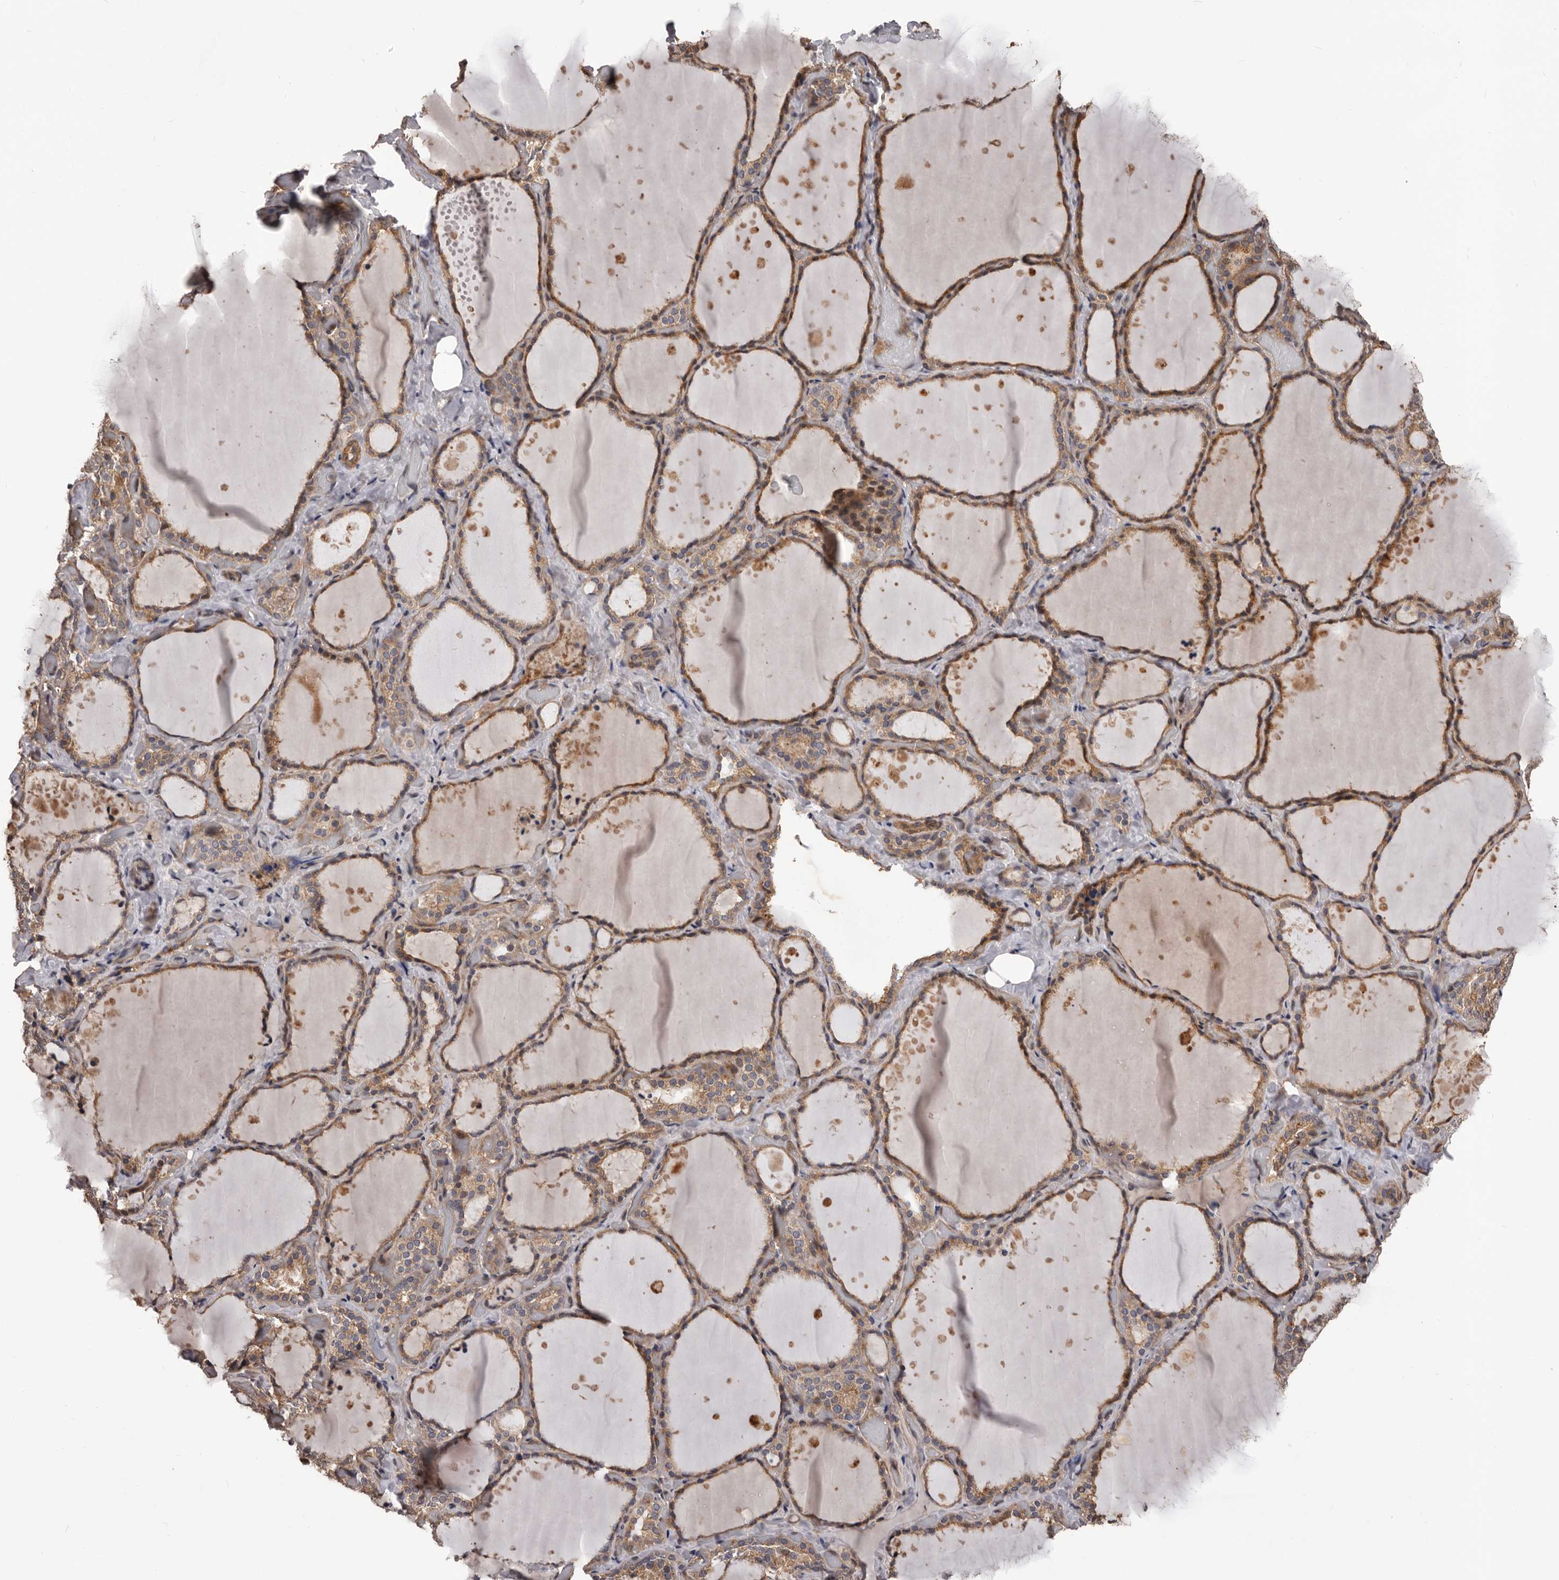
{"staining": {"intensity": "moderate", "quantity": ">75%", "location": "cytoplasmic/membranous"}, "tissue": "thyroid gland", "cell_type": "Glandular cells", "image_type": "normal", "snomed": [{"axis": "morphology", "description": "Normal tissue, NOS"}, {"axis": "topography", "description": "Thyroid gland"}], "caption": "Thyroid gland stained with immunohistochemistry reveals moderate cytoplasmic/membranous staining in about >75% of glandular cells.", "gene": "ADAMTS2", "patient": {"sex": "female", "age": 44}}